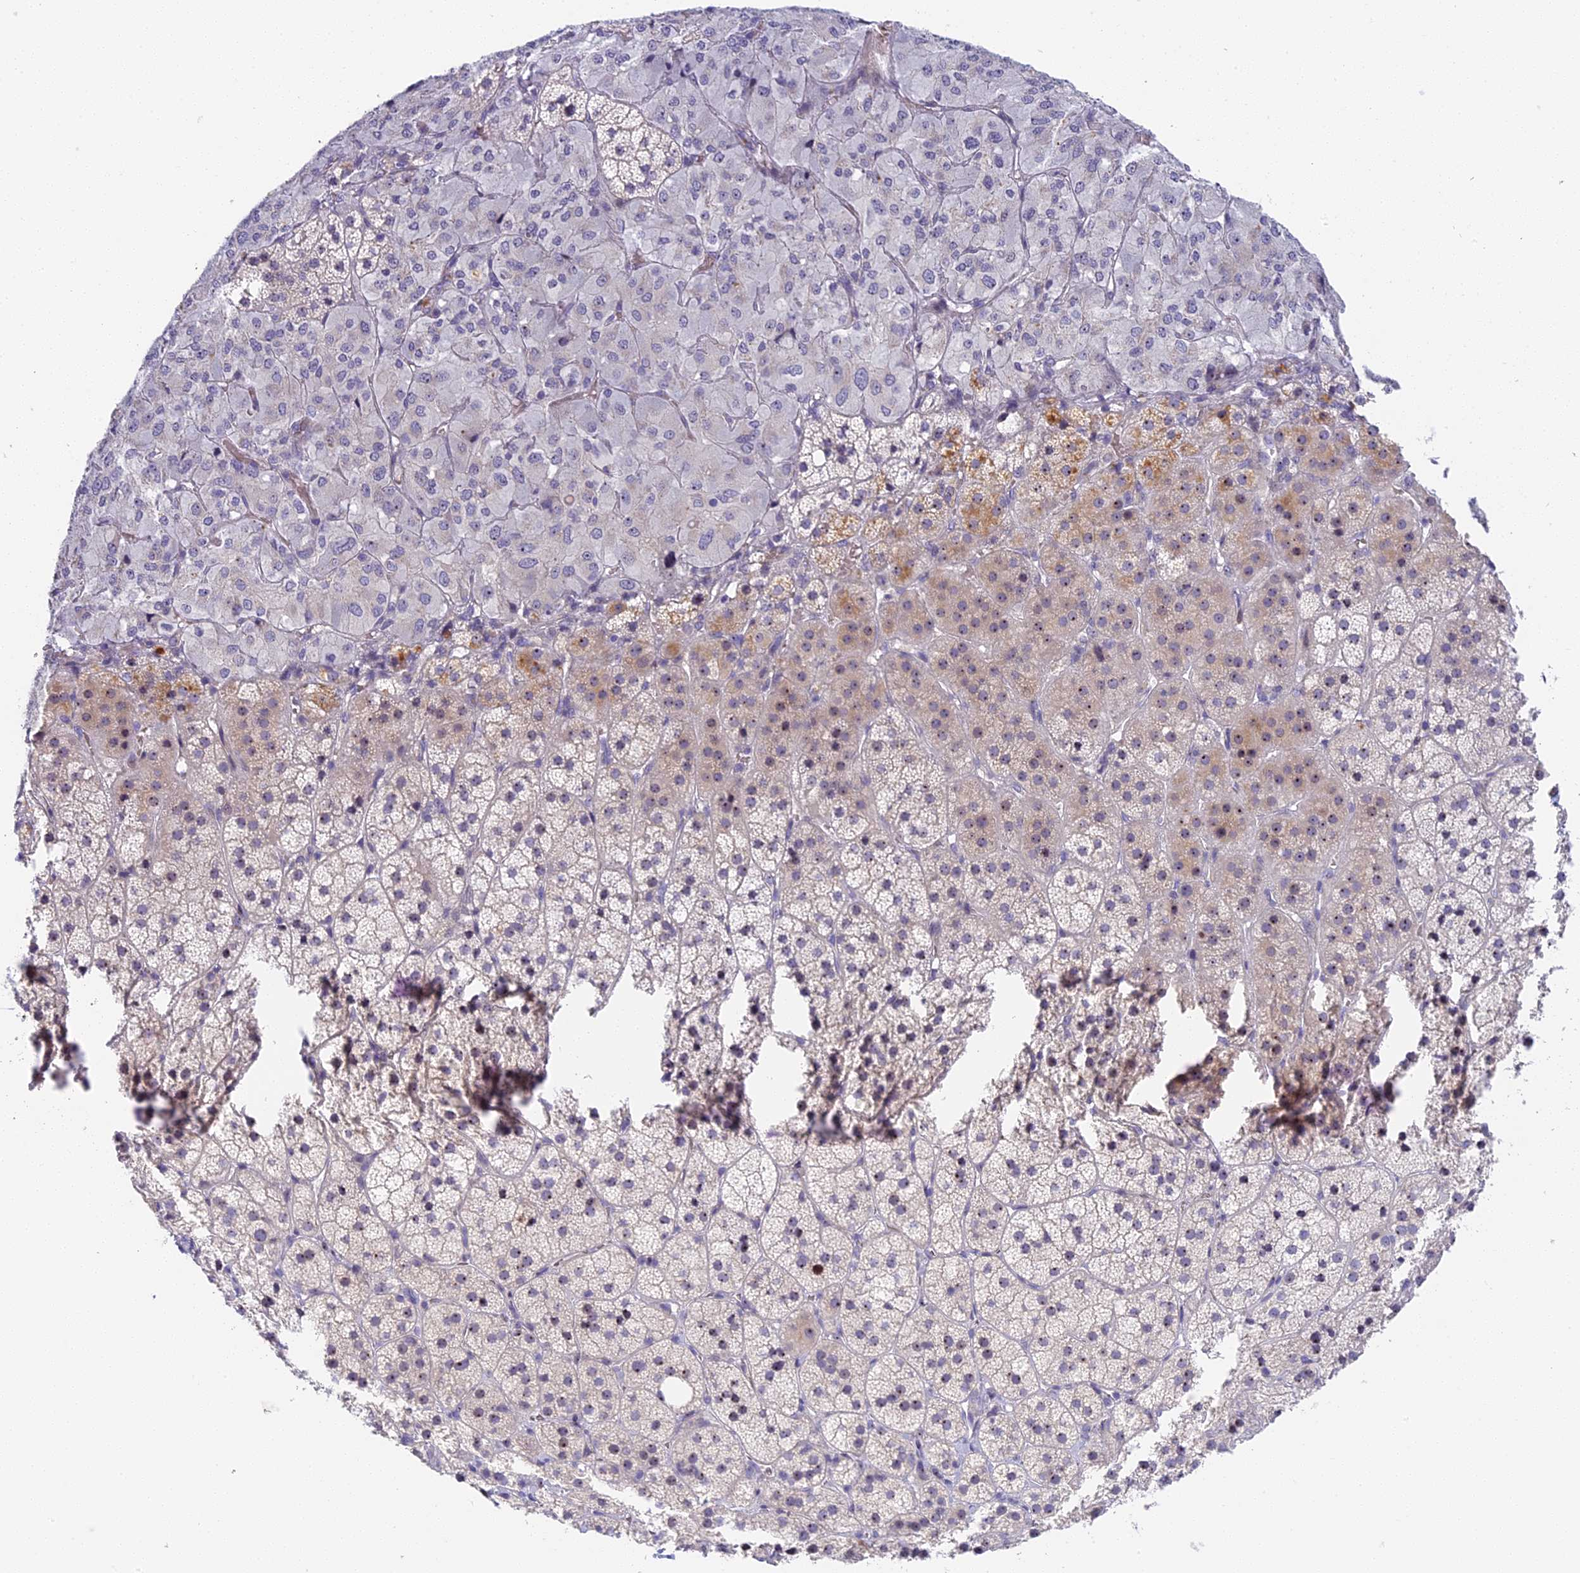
{"staining": {"intensity": "moderate", "quantity": "<25%", "location": "cytoplasmic/membranous,nuclear"}, "tissue": "adrenal gland", "cell_type": "Glandular cells", "image_type": "normal", "snomed": [{"axis": "morphology", "description": "Normal tissue, NOS"}, {"axis": "topography", "description": "Adrenal gland"}], "caption": "Adrenal gland stained with a brown dye demonstrates moderate cytoplasmic/membranous,nuclear positive staining in about <25% of glandular cells.", "gene": "RAD51", "patient": {"sex": "female", "age": 44}}